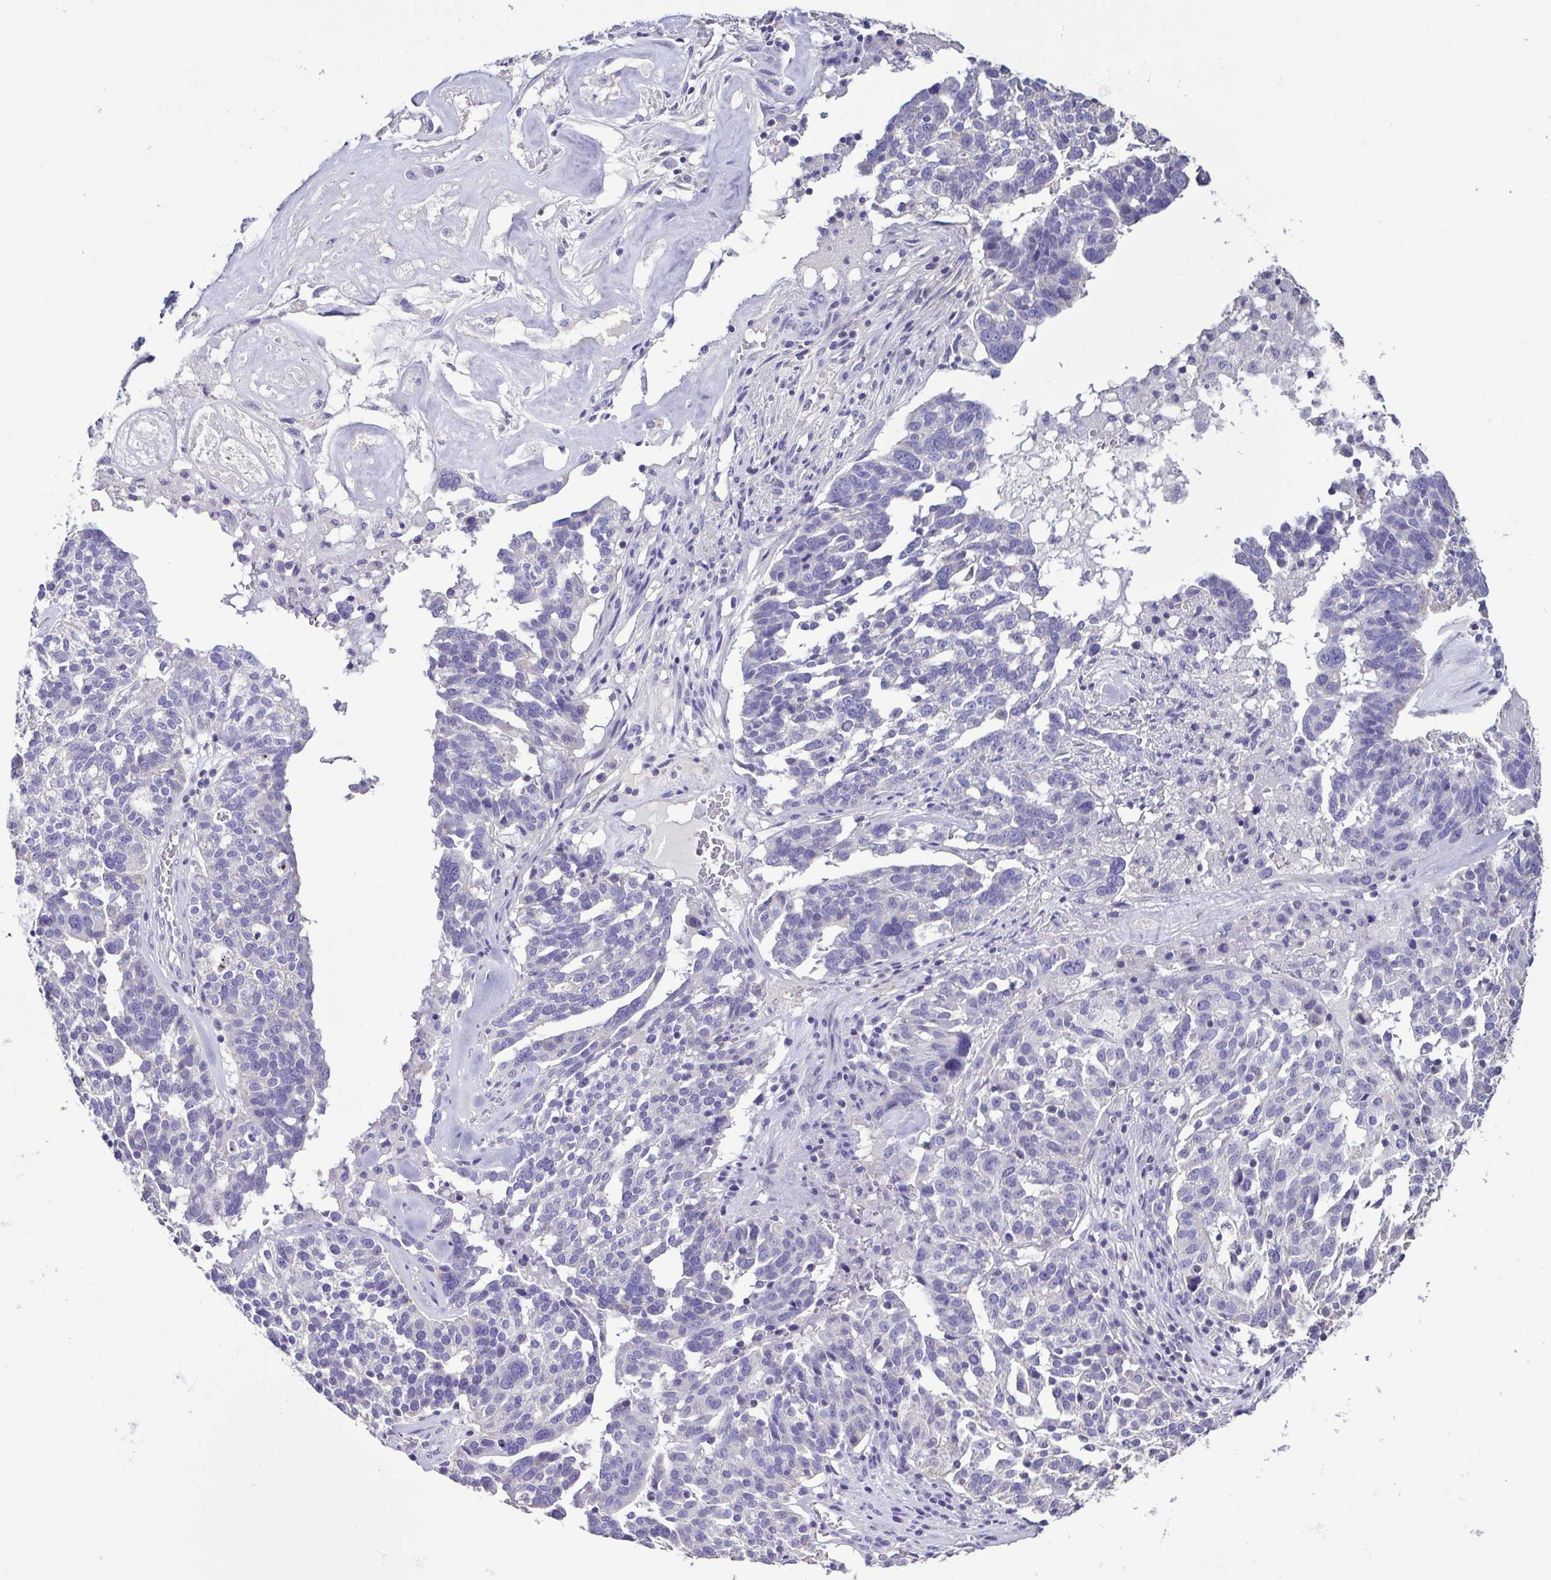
{"staining": {"intensity": "negative", "quantity": "none", "location": "none"}, "tissue": "ovarian cancer", "cell_type": "Tumor cells", "image_type": "cancer", "snomed": [{"axis": "morphology", "description": "Cystadenocarcinoma, serous, NOS"}, {"axis": "topography", "description": "Ovary"}], "caption": "Immunohistochemistry of ovarian serous cystadenocarcinoma displays no expression in tumor cells.", "gene": "PLA2G4E", "patient": {"sex": "female", "age": 59}}